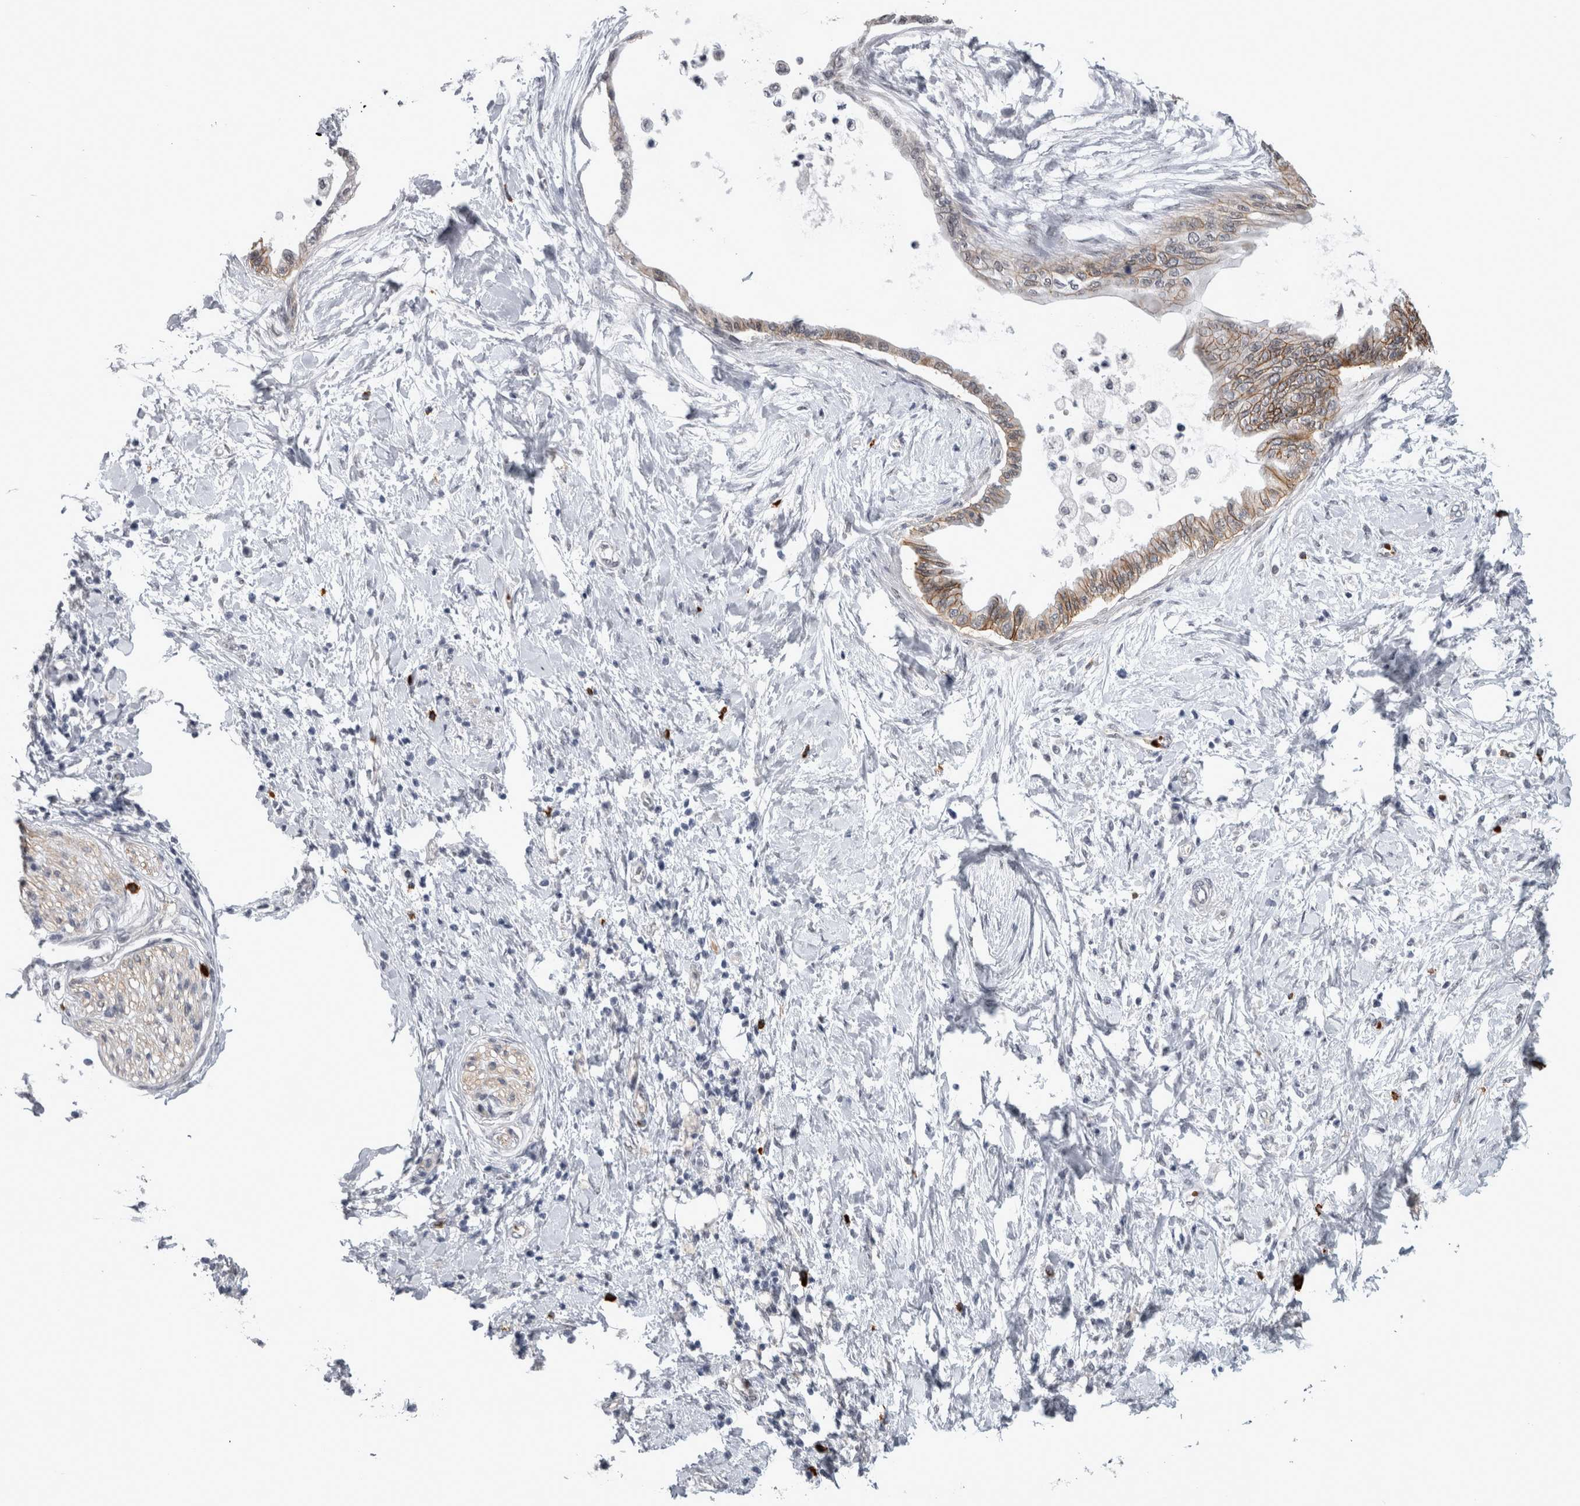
{"staining": {"intensity": "moderate", "quantity": ">75%", "location": "cytoplasmic/membranous"}, "tissue": "pancreatic cancer", "cell_type": "Tumor cells", "image_type": "cancer", "snomed": [{"axis": "morphology", "description": "Normal tissue, NOS"}, {"axis": "morphology", "description": "Adenocarcinoma, NOS"}, {"axis": "topography", "description": "Pancreas"}, {"axis": "topography", "description": "Duodenum"}], "caption": "An image showing moderate cytoplasmic/membranous expression in approximately >75% of tumor cells in pancreatic cancer (adenocarcinoma), as visualized by brown immunohistochemical staining.", "gene": "PEBP4", "patient": {"sex": "female", "age": 60}}